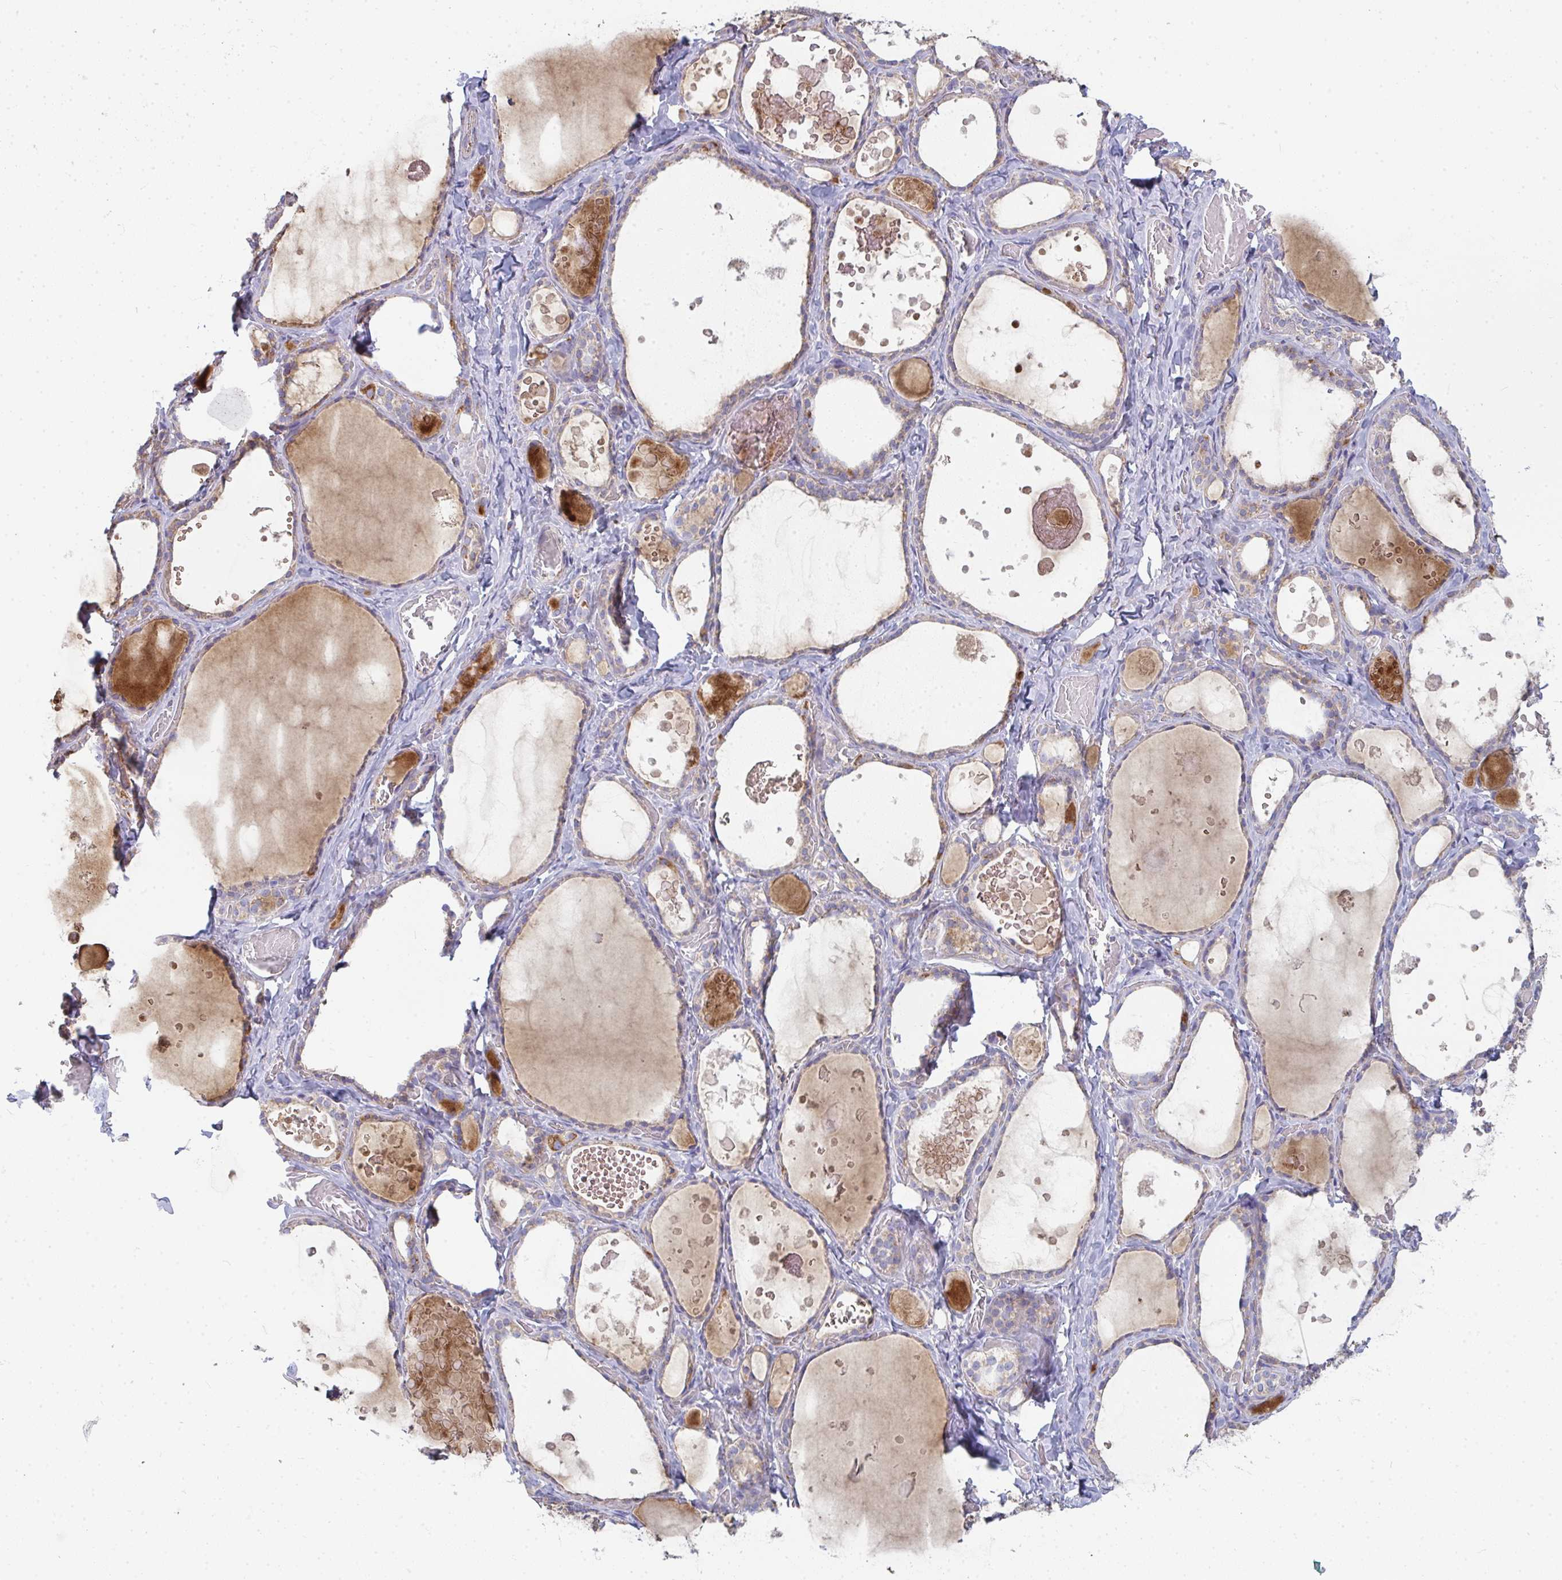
{"staining": {"intensity": "weak", "quantity": "<25%", "location": "cytoplasmic/membranous"}, "tissue": "thyroid gland", "cell_type": "Glandular cells", "image_type": "normal", "snomed": [{"axis": "morphology", "description": "Normal tissue, NOS"}, {"axis": "topography", "description": "Thyroid gland"}], "caption": "Human thyroid gland stained for a protein using immunohistochemistry (IHC) demonstrates no expression in glandular cells.", "gene": "FAHD1", "patient": {"sex": "female", "age": 56}}